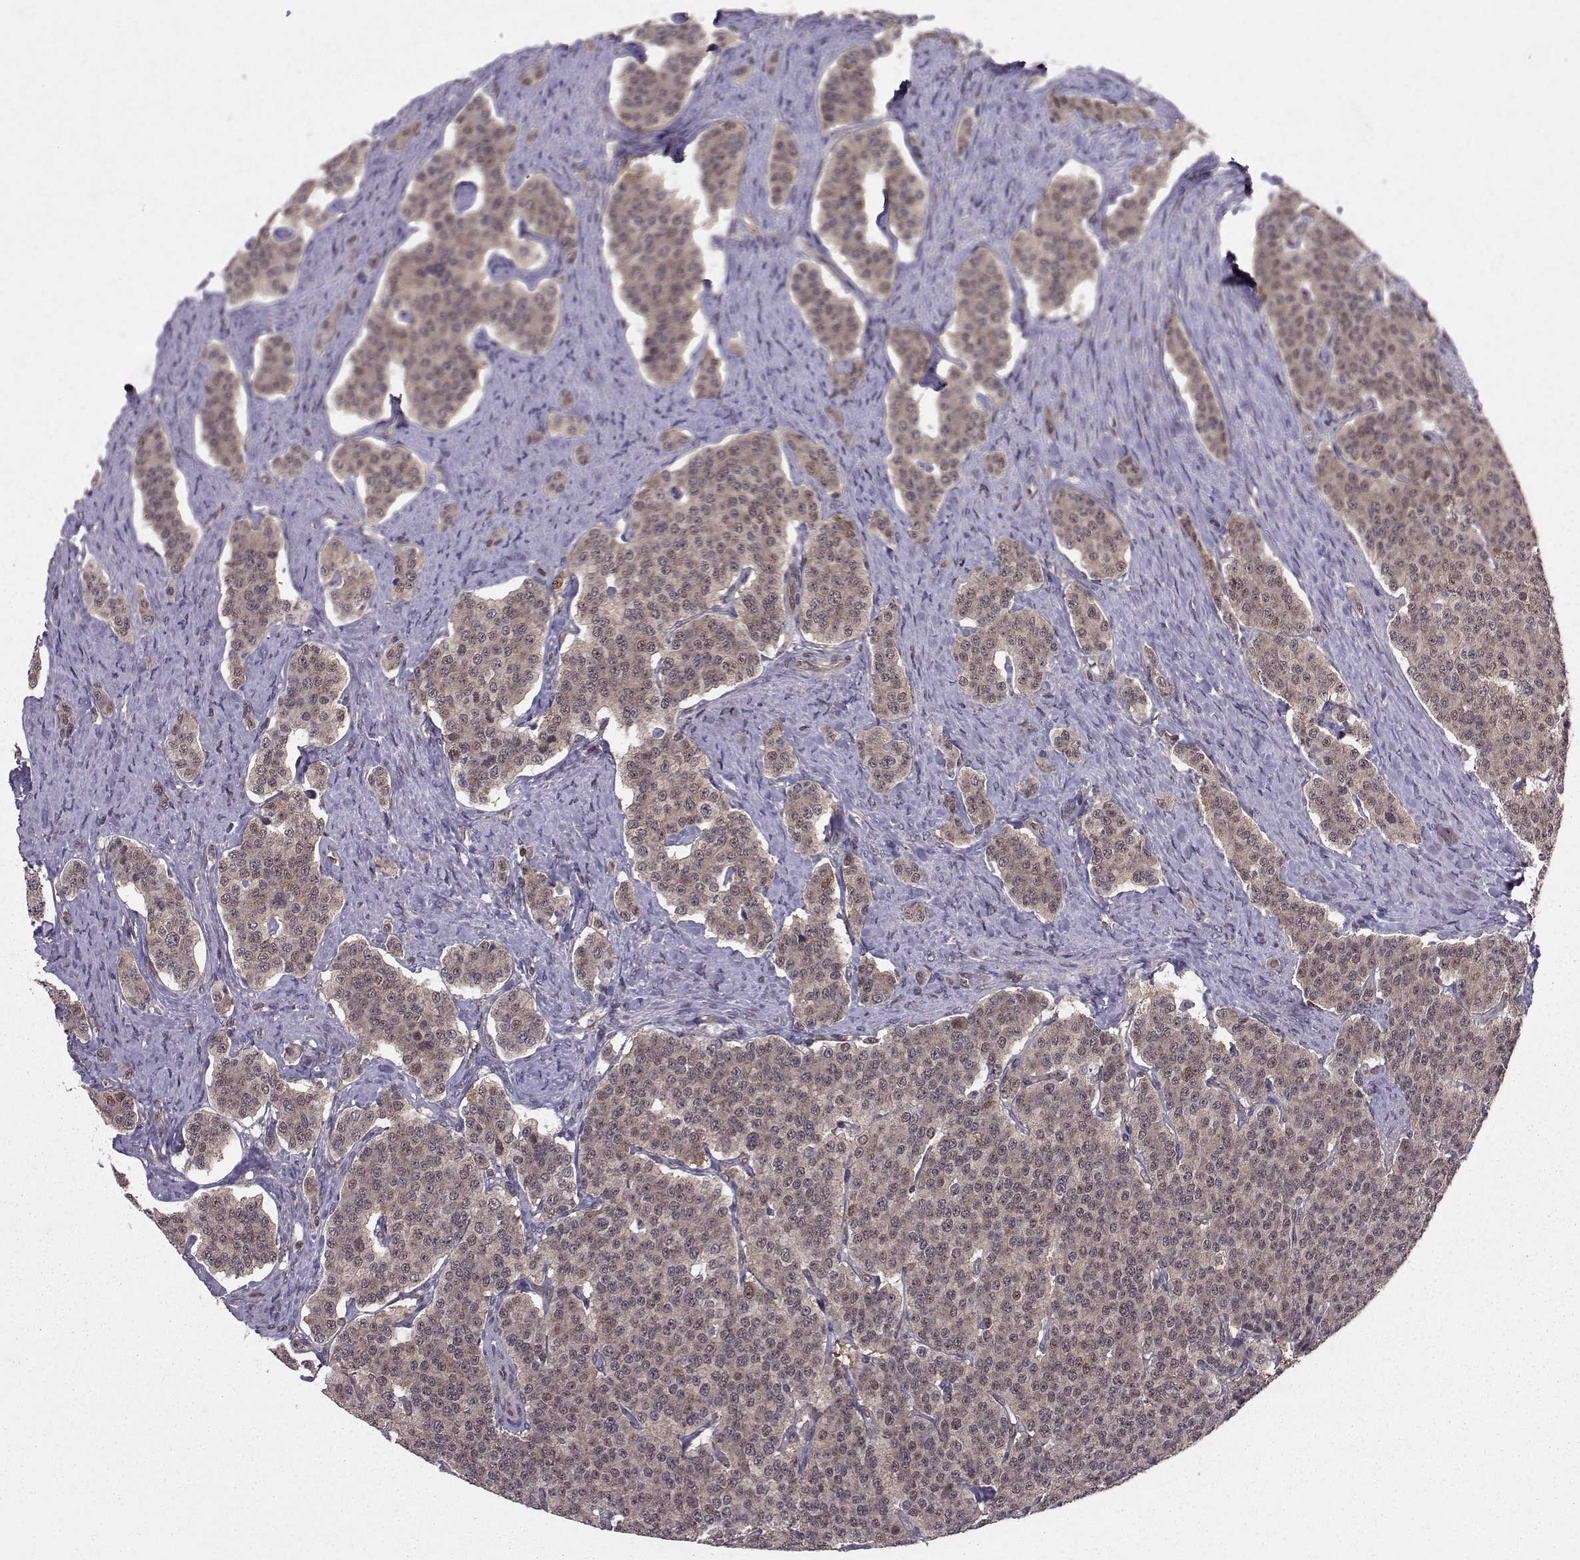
{"staining": {"intensity": "weak", "quantity": "25%-75%", "location": "cytoplasmic/membranous"}, "tissue": "carcinoid", "cell_type": "Tumor cells", "image_type": "cancer", "snomed": [{"axis": "morphology", "description": "Carcinoid, malignant, NOS"}, {"axis": "topography", "description": "Small intestine"}], "caption": "Approximately 25%-75% of tumor cells in carcinoid (malignant) exhibit weak cytoplasmic/membranous protein staining as visualized by brown immunohistochemical staining.", "gene": "PPP2R2A", "patient": {"sex": "female", "age": 58}}